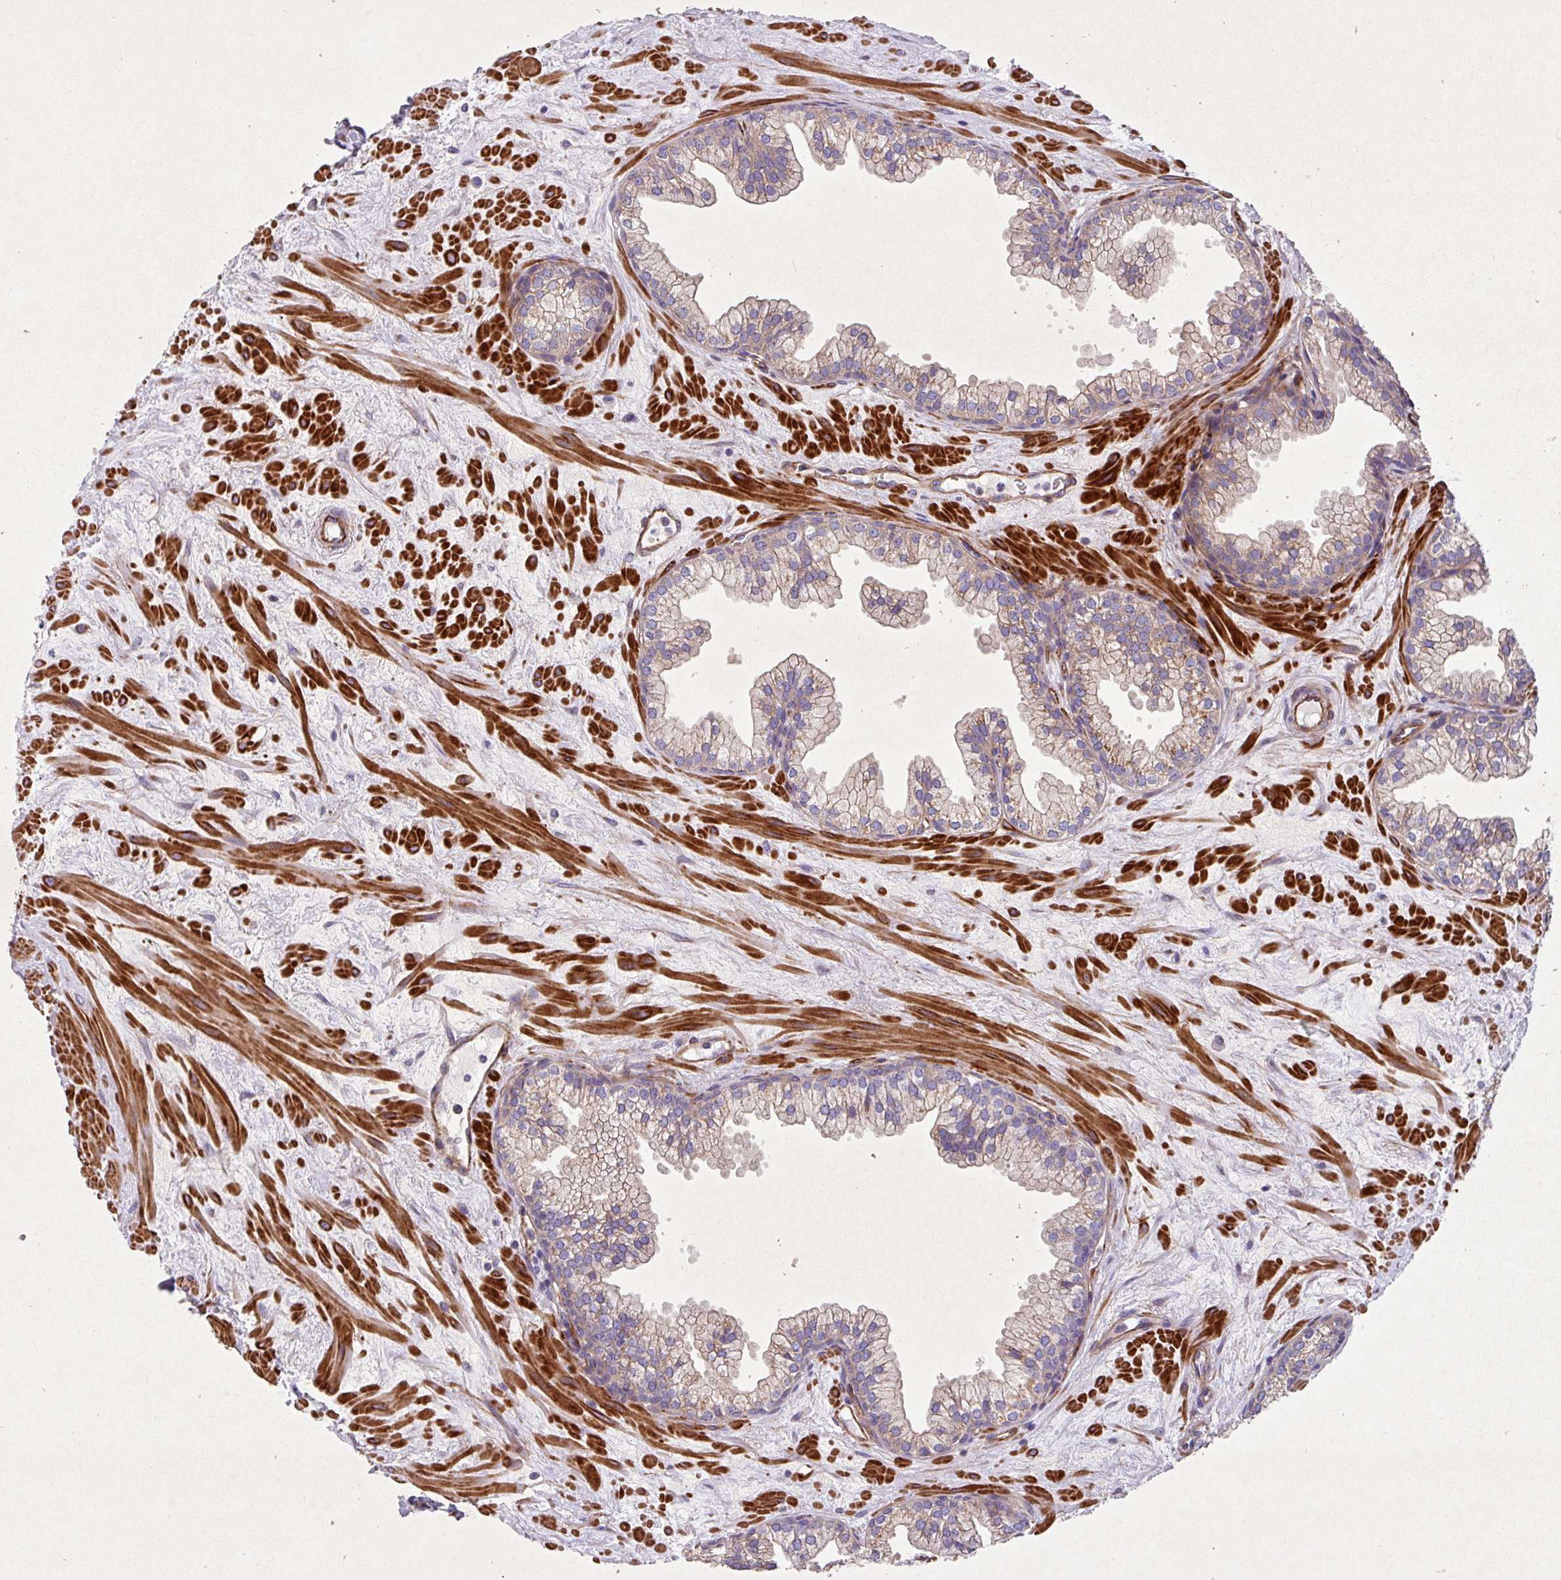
{"staining": {"intensity": "weak", "quantity": "25%-75%", "location": "cytoplasmic/membranous"}, "tissue": "prostate", "cell_type": "Glandular cells", "image_type": "normal", "snomed": [{"axis": "morphology", "description": "Normal tissue, NOS"}, {"axis": "topography", "description": "Prostate"}, {"axis": "topography", "description": "Peripheral nerve tissue"}], "caption": "A micrograph of human prostate stained for a protein displays weak cytoplasmic/membranous brown staining in glandular cells.", "gene": "ATP2C2", "patient": {"sex": "male", "age": 61}}